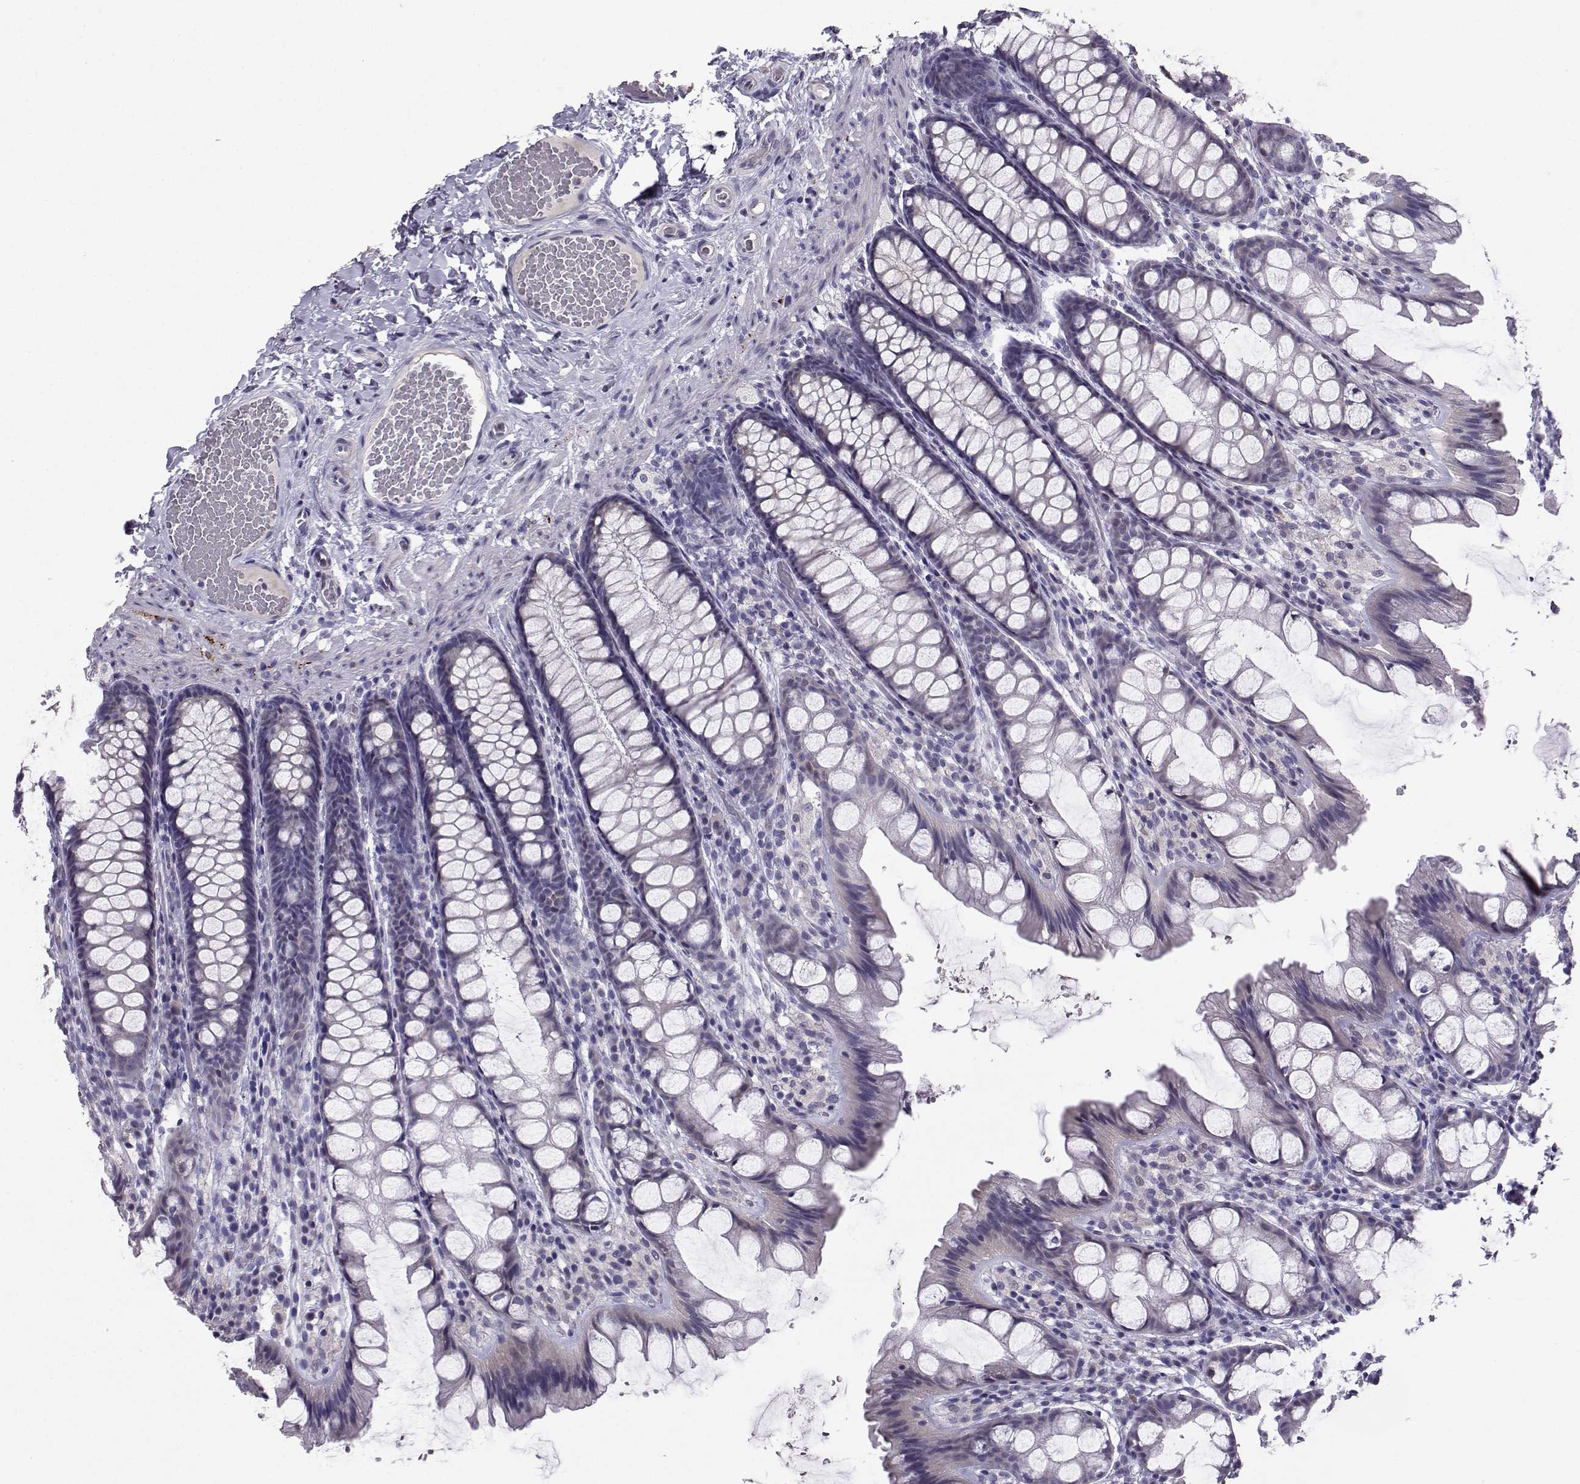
{"staining": {"intensity": "negative", "quantity": "none", "location": "none"}, "tissue": "colon", "cell_type": "Endothelial cells", "image_type": "normal", "snomed": [{"axis": "morphology", "description": "Normal tissue, NOS"}, {"axis": "topography", "description": "Colon"}], "caption": "Endothelial cells are negative for brown protein staining in unremarkable colon. (Stains: DAB immunohistochemistry (IHC) with hematoxylin counter stain, Microscopy: brightfield microscopy at high magnification).", "gene": "CARTPT", "patient": {"sex": "male", "age": 47}}